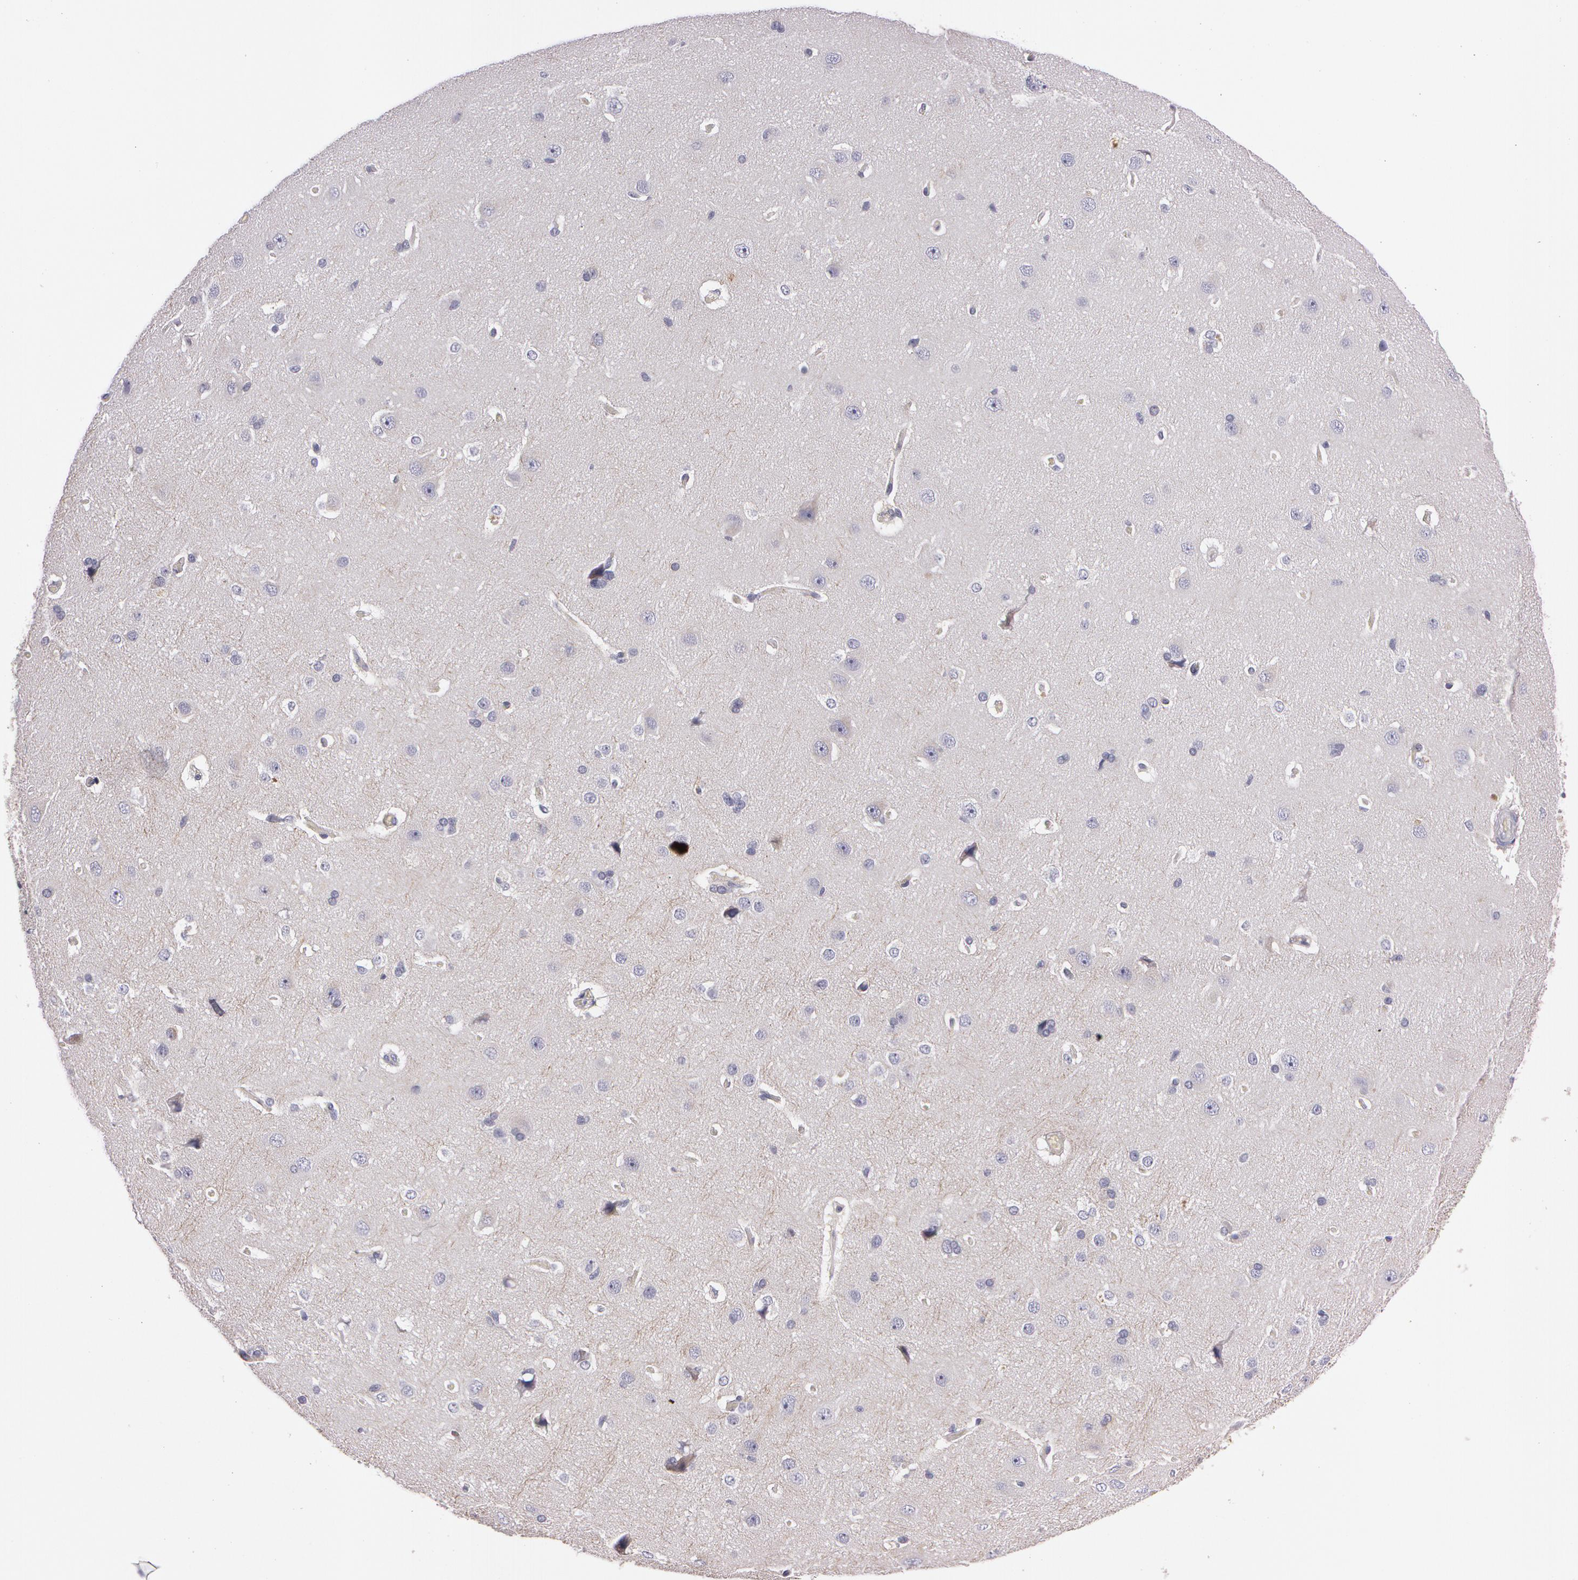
{"staining": {"intensity": "negative", "quantity": "none", "location": "none"}, "tissue": "cerebral cortex", "cell_type": "Endothelial cells", "image_type": "normal", "snomed": [{"axis": "morphology", "description": "Normal tissue, NOS"}, {"axis": "topography", "description": "Cerebral cortex"}], "caption": "Image shows no significant protein positivity in endothelial cells of unremarkable cerebral cortex. Nuclei are stained in blue.", "gene": "MXRA5", "patient": {"sex": "female", "age": 45}}